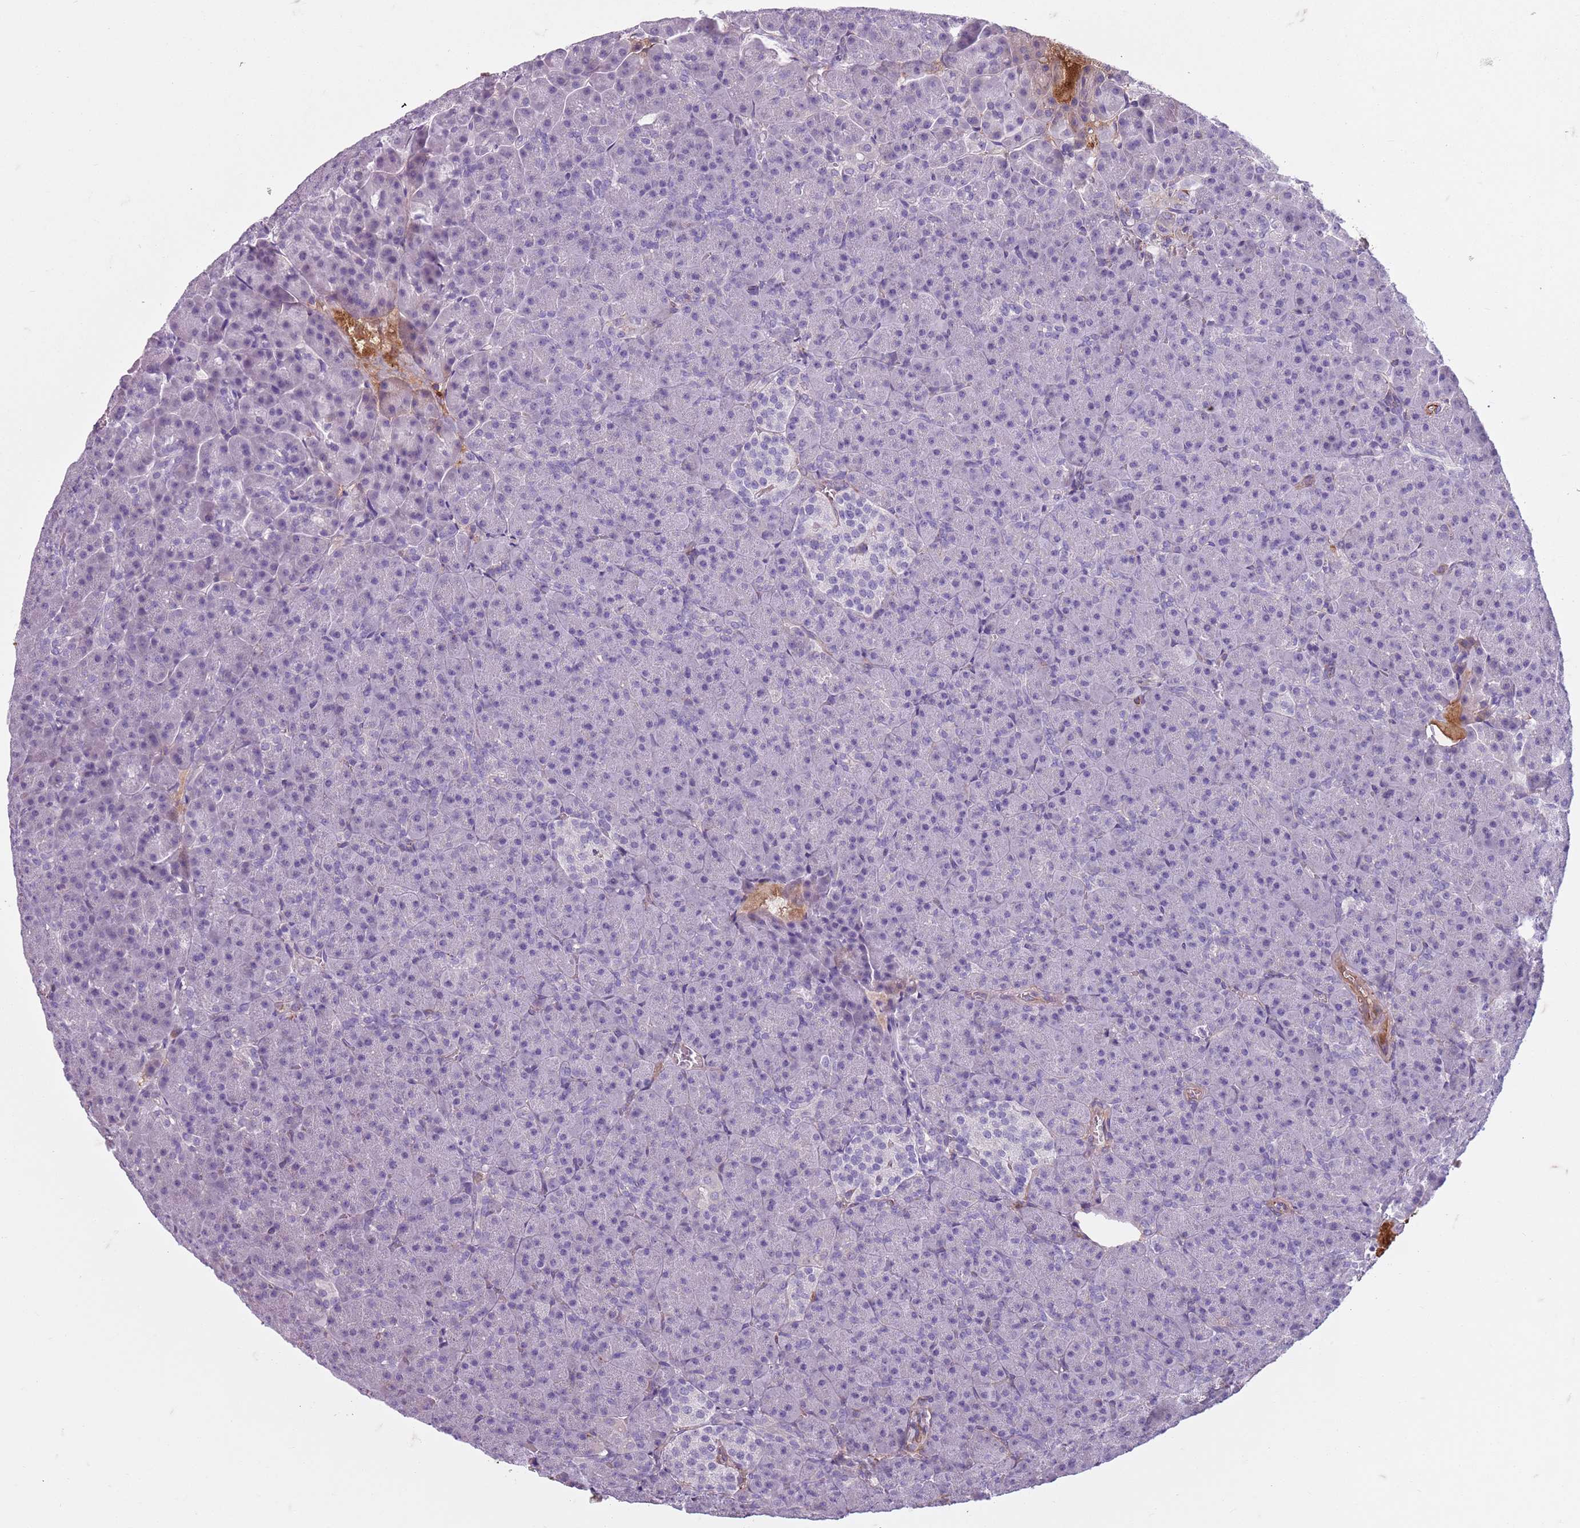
{"staining": {"intensity": "negative", "quantity": "none", "location": "none"}, "tissue": "pancreas", "cell_type": "Exocrine glandular cells", "image_type": "normal", "snomed": [{"axis": "morphology", "description": "Normal tissue, NOS"}, {"axis": "topography", "description": "Pancreas"}], "caption": "The IHC micrograph has no significant positivity in exocrine glandular cells of pancreas.", "gene": "TAS2R38", "patient": {"sex": "female", "age": 74}}